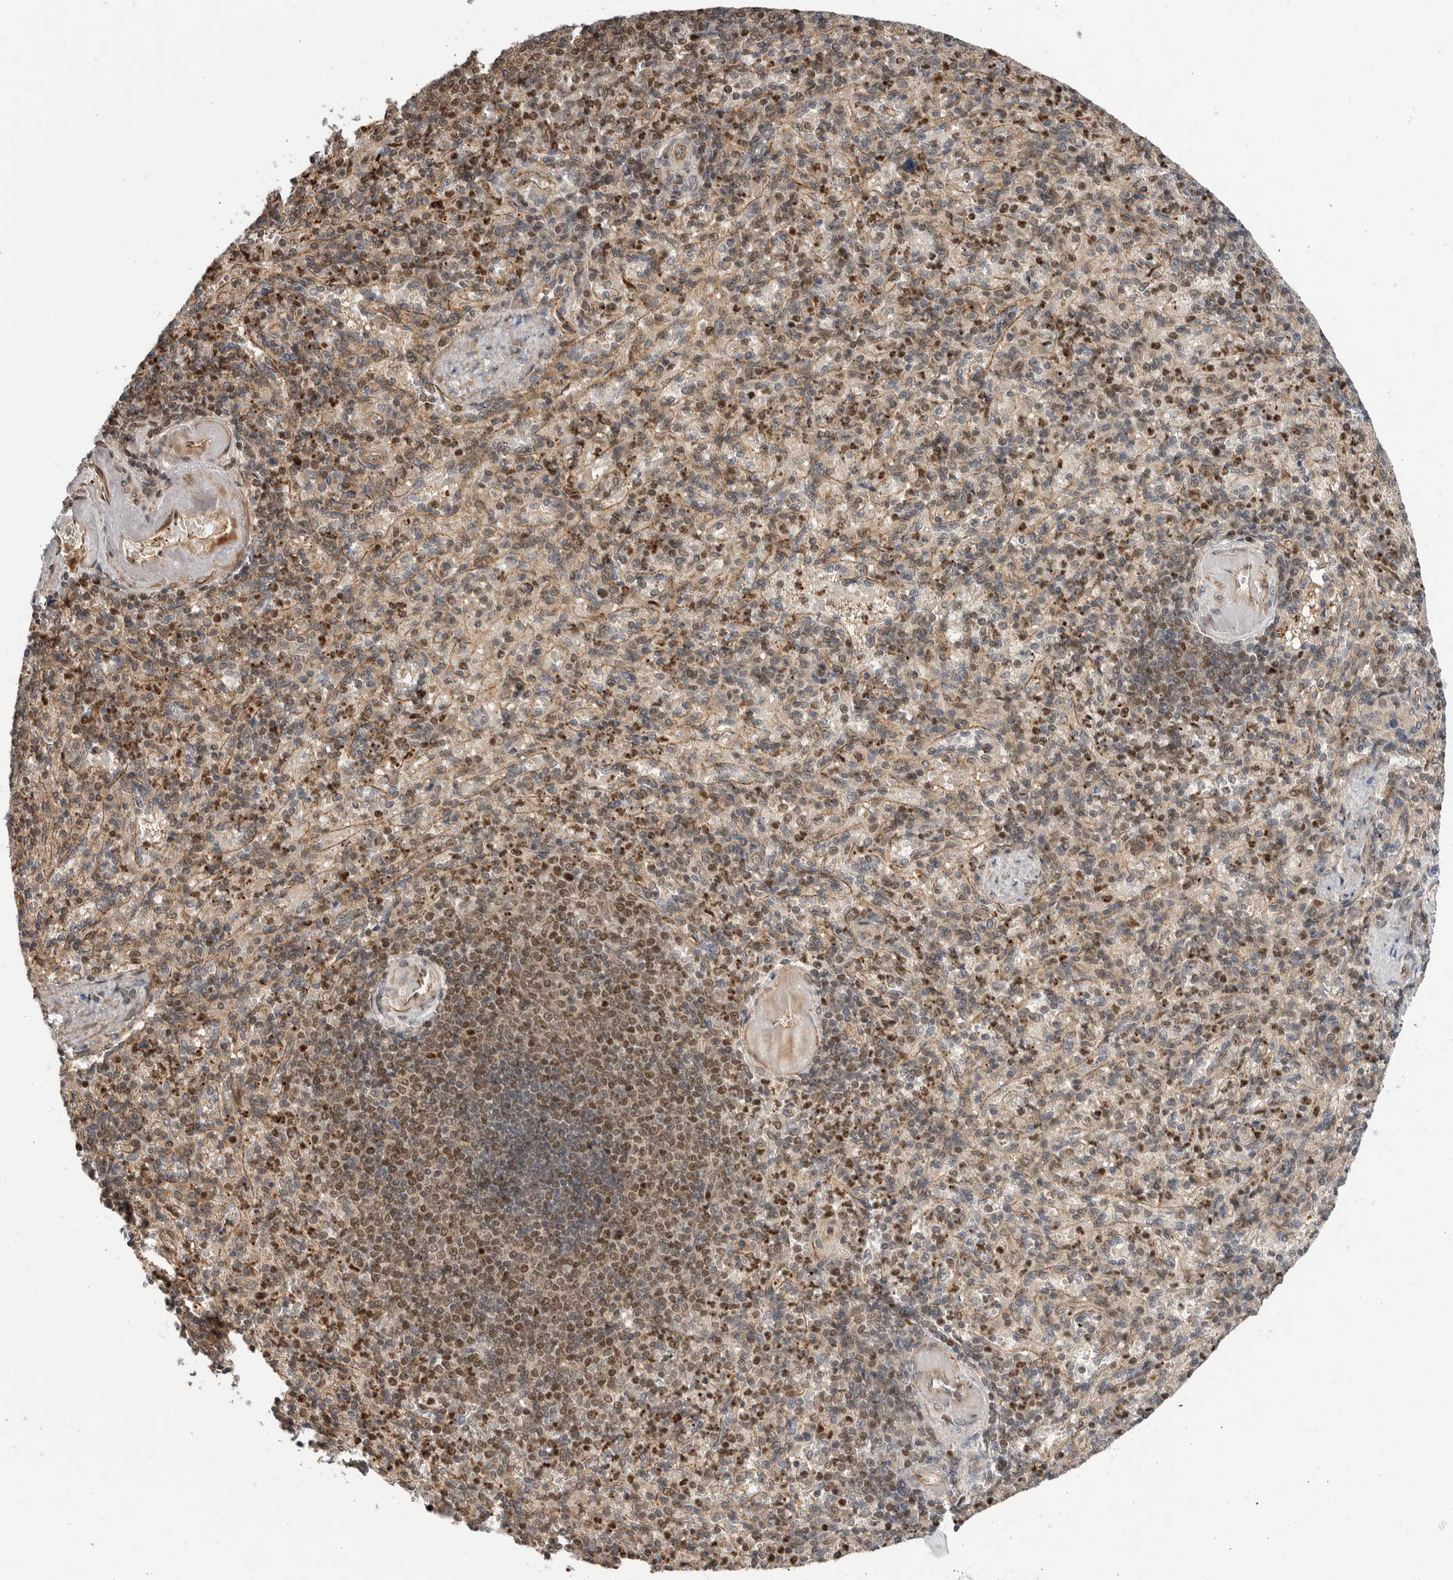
{"staining": {"intensity": "moderate", "quantity": "25%-75%", "location": "cytoplasmic/membranous,nuclear"}, "tissue": "spleen", "cell_type": "Cells in red pulp", "image_type": "normal", "snomed": [{"axis": "morphology", "description": "Normal tissue, NOS"}, {"axis": "topography", "description": "Spleen"}], "caption": "Spleen stained with a brown dye displays moderate cytoplasmic/membranous,nuclear positive expression in approximately 25%-75% of cells in red pulp.", "gene": "STRAP", "patient": {"sex": "female", "age": 74}}